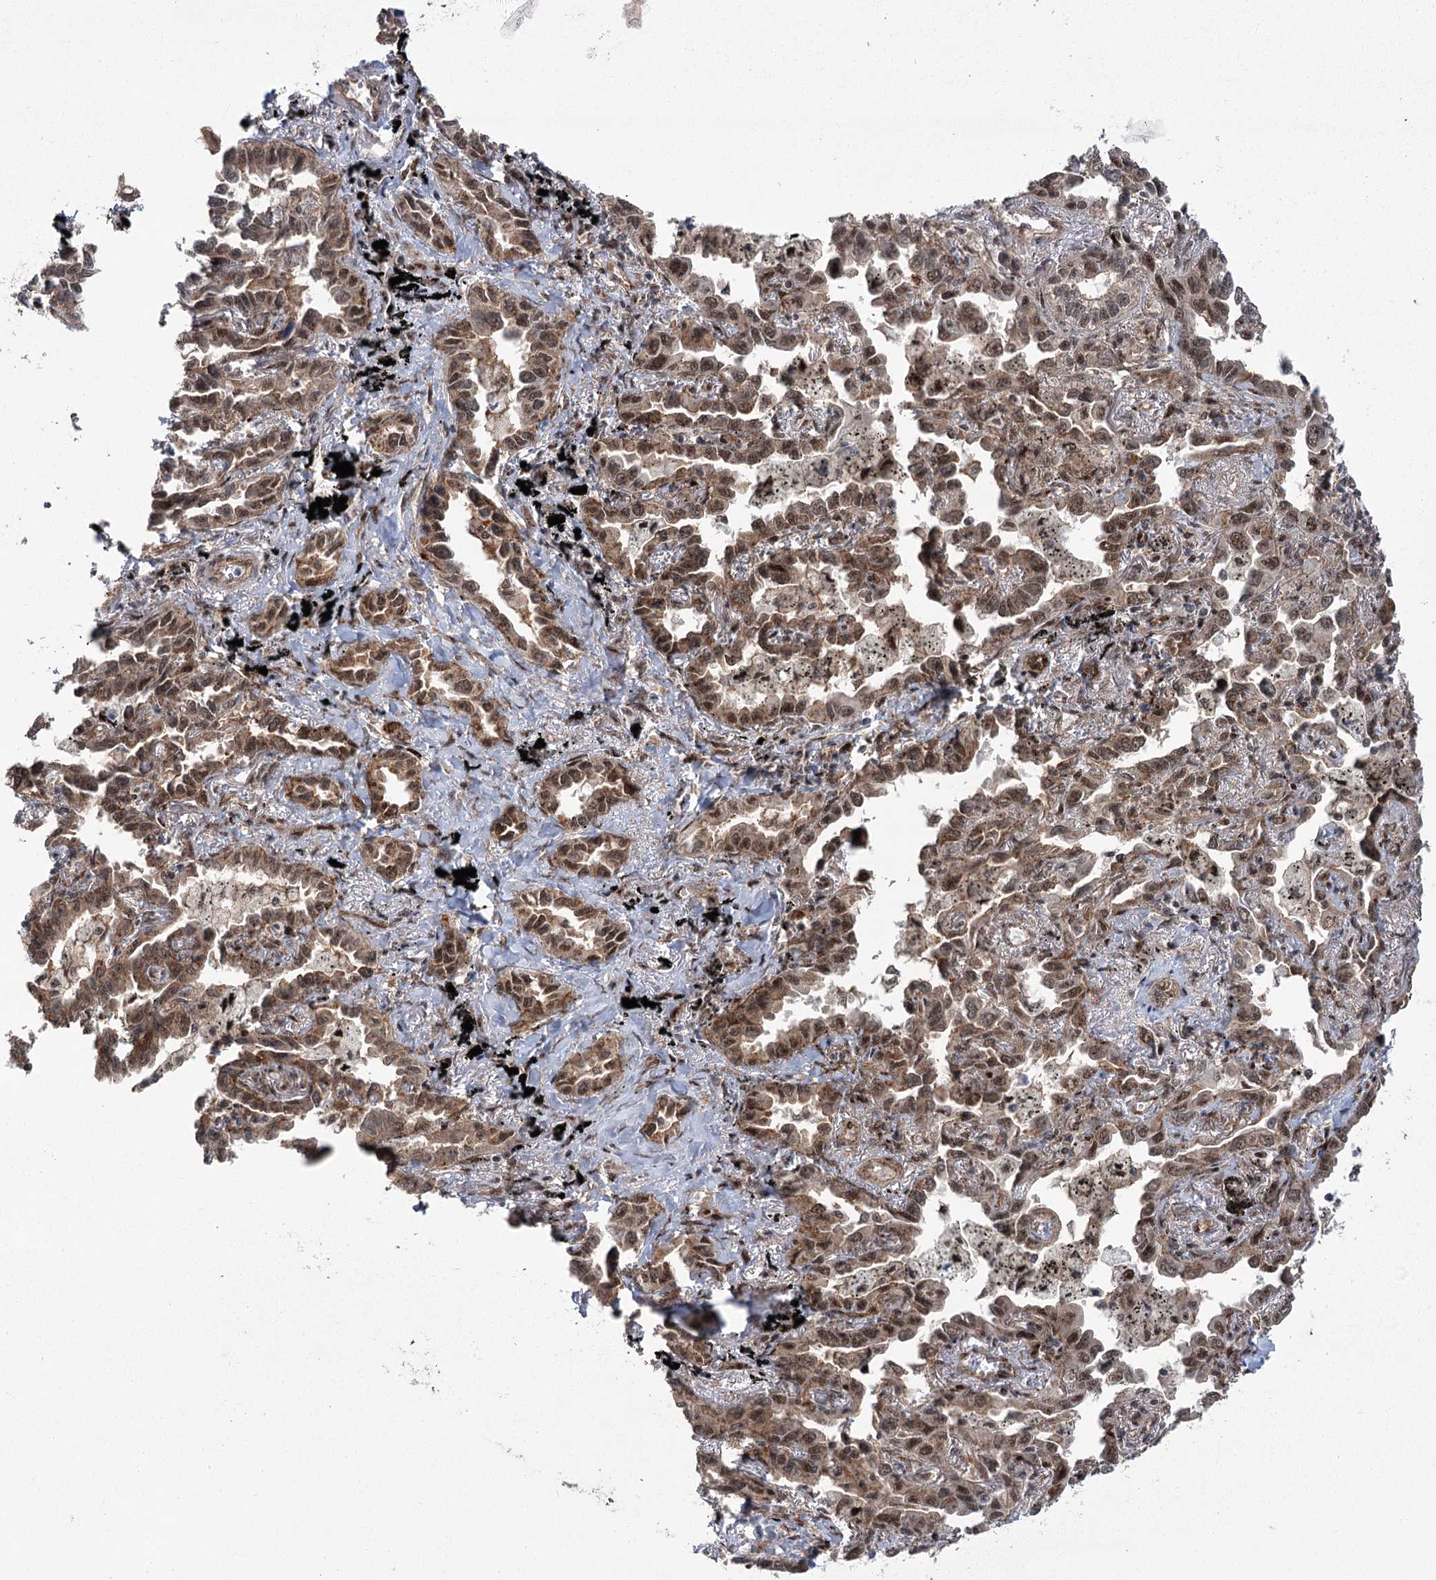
{"staining": {"intensity": "moderate", "quantity": ">75%", "location": "cytoplasmic/membranous,nuclear"}, "tissue": "lung cancer", "cell_type": "Tumor cells", "image_type": "cancer", "snomed": [{"axis": "morphology", "description": "Adenocarcinoma, NOS"}, {"axis": "topography", "description": "Lung"}], "caption": "This image shows lung adenocarcinoma stained with immunohistochemistry (IHC) to label a protein in brown. The cytoplasmic/membranous and nuclear of tumor cells show moderate positivity for the protein. Nuclei are counter-stained blue.", "gene": "PARM1", "patient": {"sex": "male", "age": 67}}